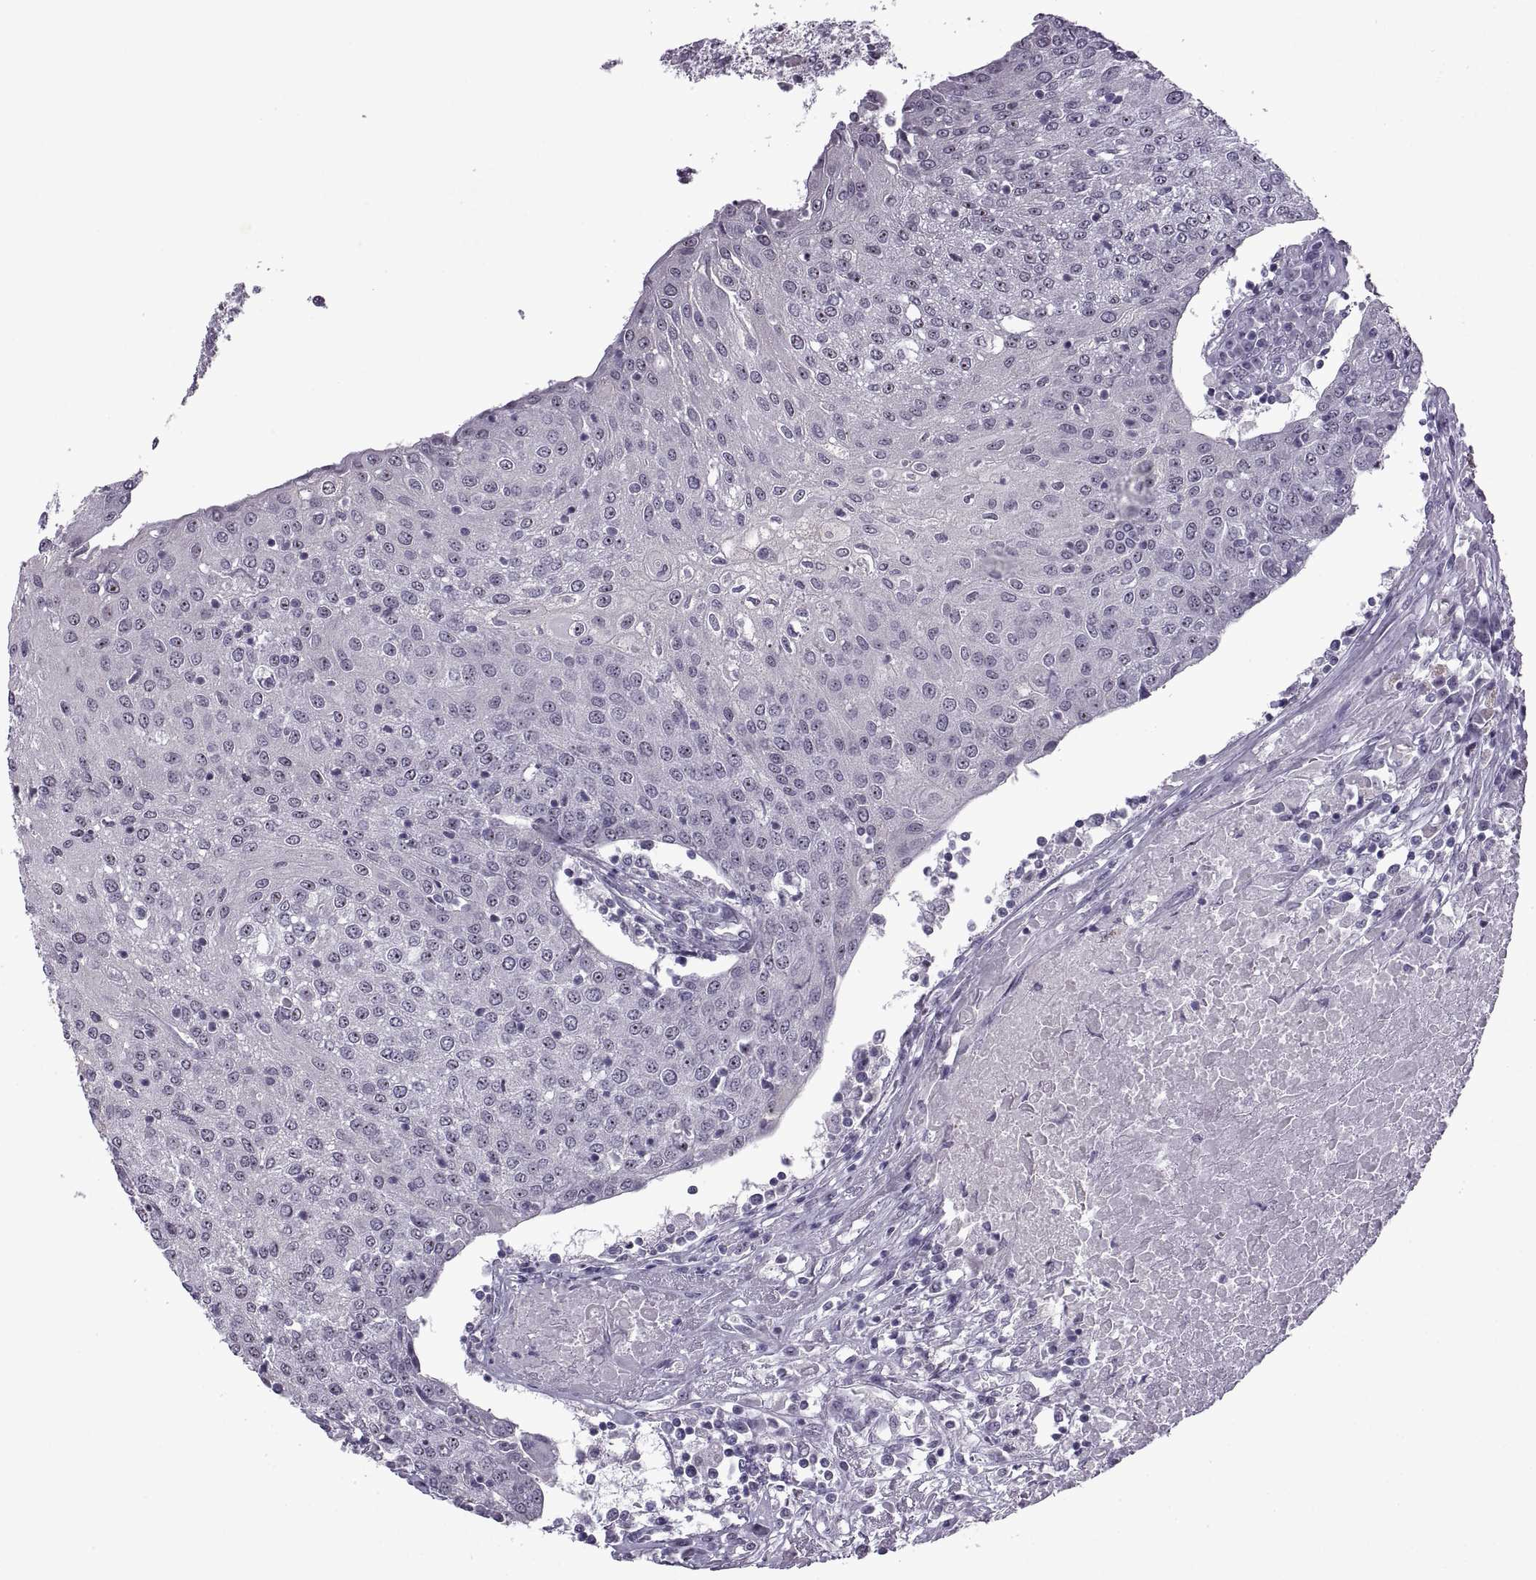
{"staining": {"intensity": "weak", "quantity": "<25%", "location": "nuclear"}, "tissue": "urothelial cancer", "cell_type": "Tumor cells", "image_type": "cancer", "snomed": [{"axis": "morphology", "description": "Urothelial carcinoma, High grade"}, {"axis": "topography", "description": "Urinary bladder"}], "caption": "Protein analysis of urothelial carcinoma (high-grade) reveals no significant expression in tumor cells.", "gene": "SINHCAF", "patient": {"sex": "female", "age": 85}}